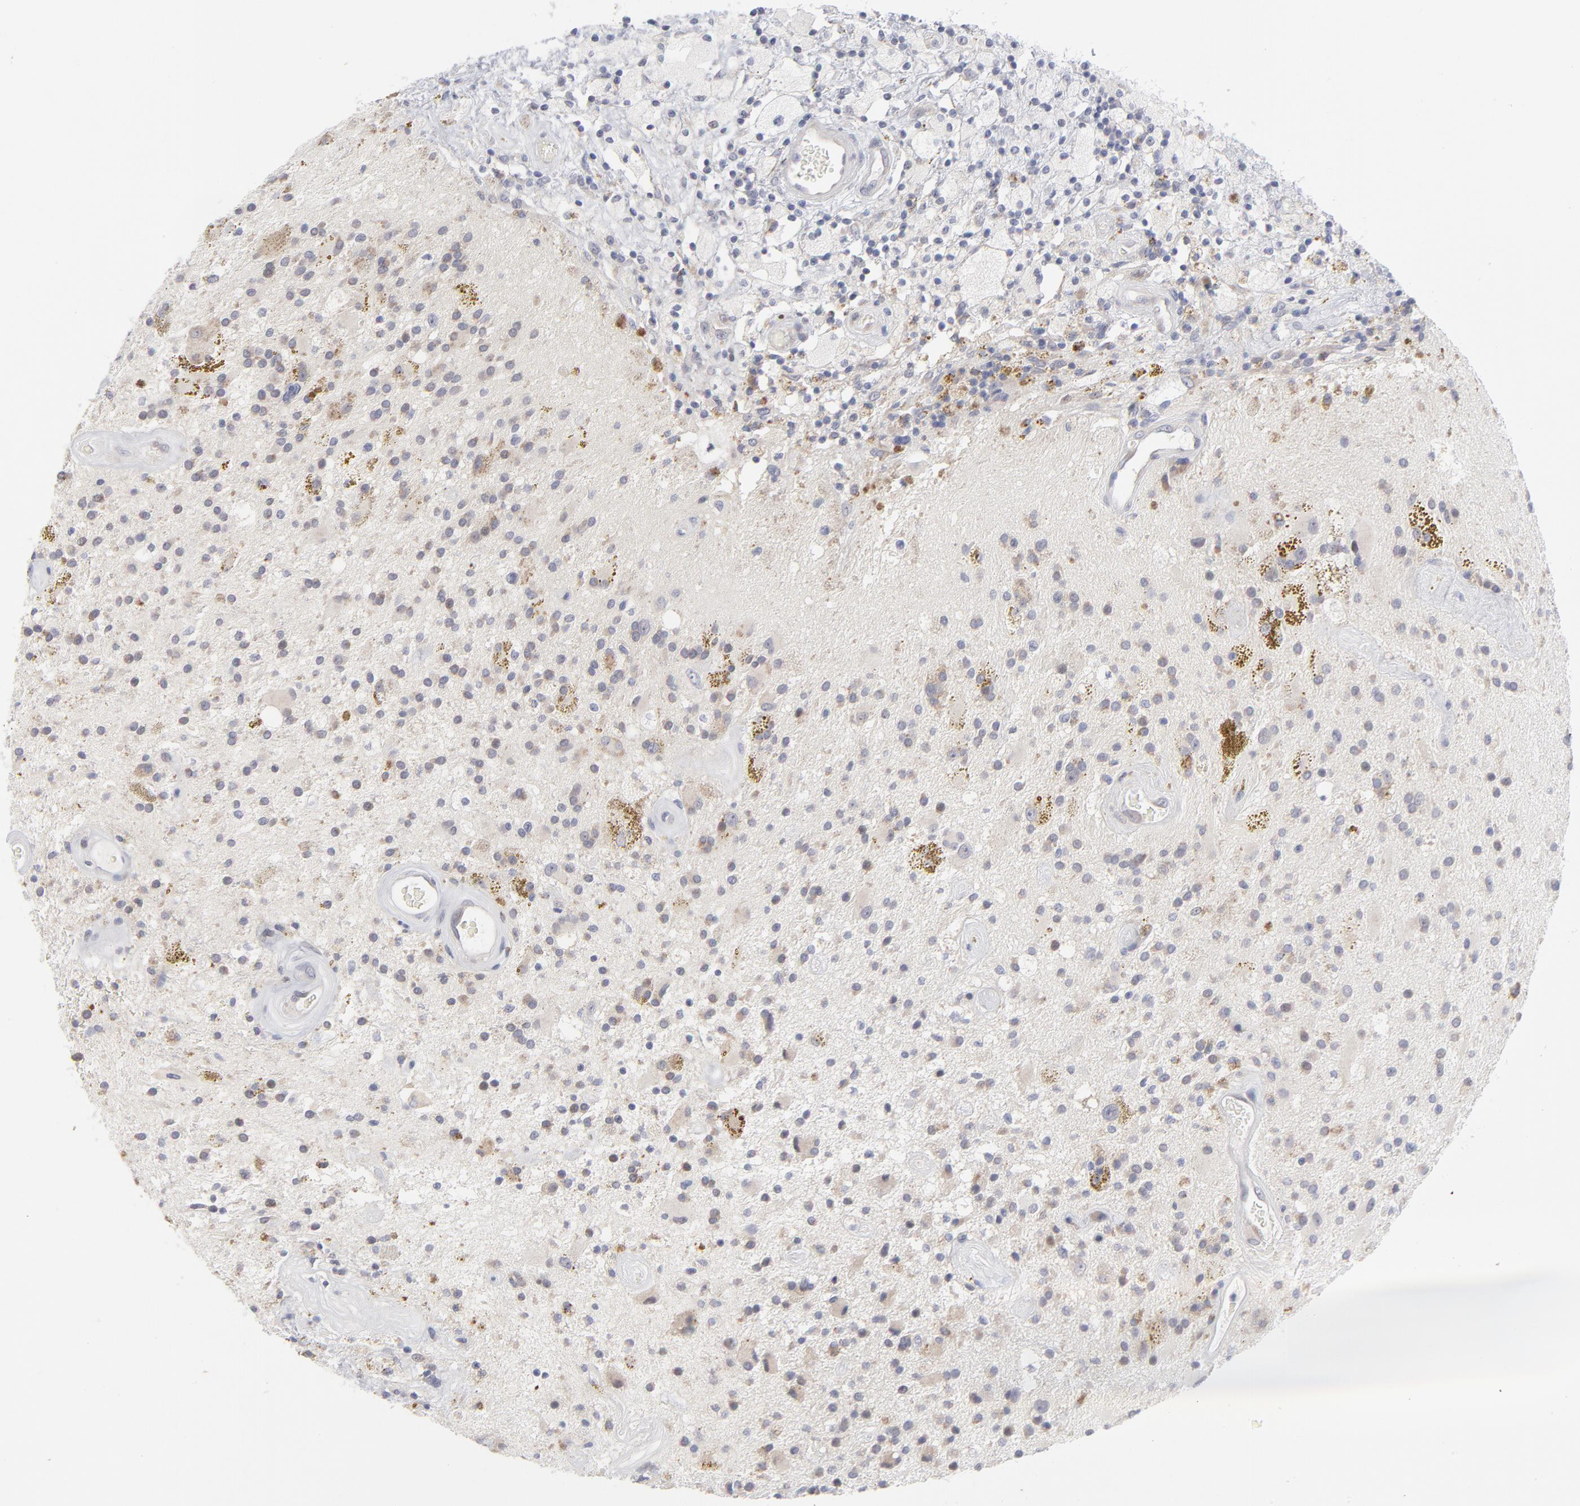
{"staining": {"intensity": "negative", "quantity": "none", "location": "none"}, "tissue": "glioma", "cell_type": "Tumor cells", "image_type": "cancer", "snomed": [{"axis": "morphology", "description": "Glioma, malignant, Low grade"}, {"axis": "topography", "description": "Brain"}], "caption": "An immunohistochemistry (IHC) image of low-grade glioma (malignant) is shown. There is no staining in tumor cells of low-grade glioma (malignant). (DAB (3,3'-diaminobenzidine) IHC, high magnification).", "gene": "RPS24", "patient": {"sex": "male", "age": 58}}